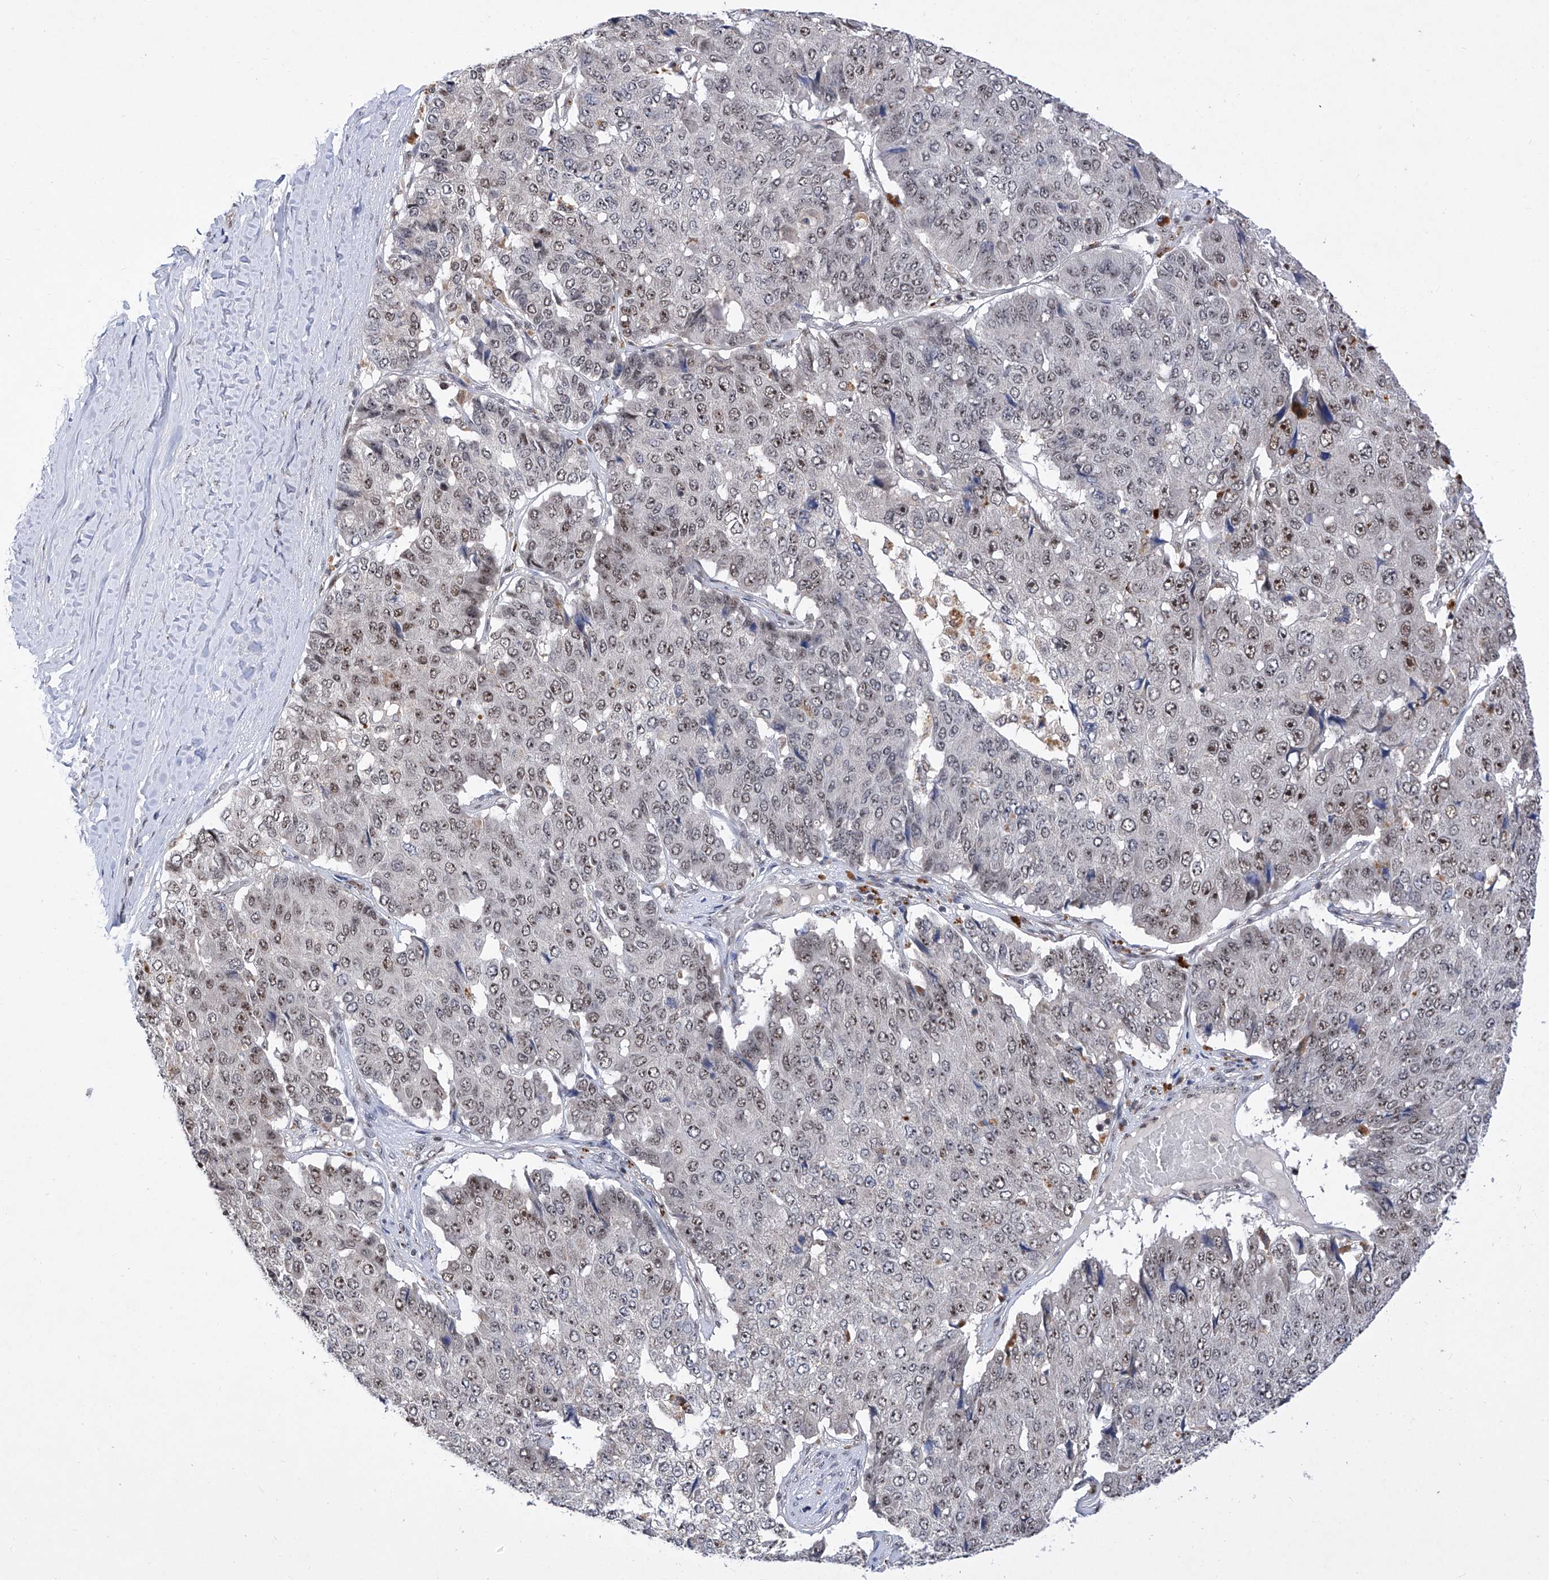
{"staining": {"intensity": "moderate", "quantity": "25%-75%", "location": "nuclear"}, "tissue": "pancreatic cancer", "cell_type": "Tumor cells", "image_type": "cancer", "snomed": [{"axis": "morphology", "description": "Adenocarcinoma, NOS"}, {"axis": "topography", "description": "Pancreas"}], "caption": "High-power microscopy captured an immunohistochemistry (IHC) image of adenocarcinoma (pancreatic), revealing moderate nuclear expression in about 25%-75% of tumor cells.", "gene": "RAD54L", "patient": {"sex": "male", "age": 50}}